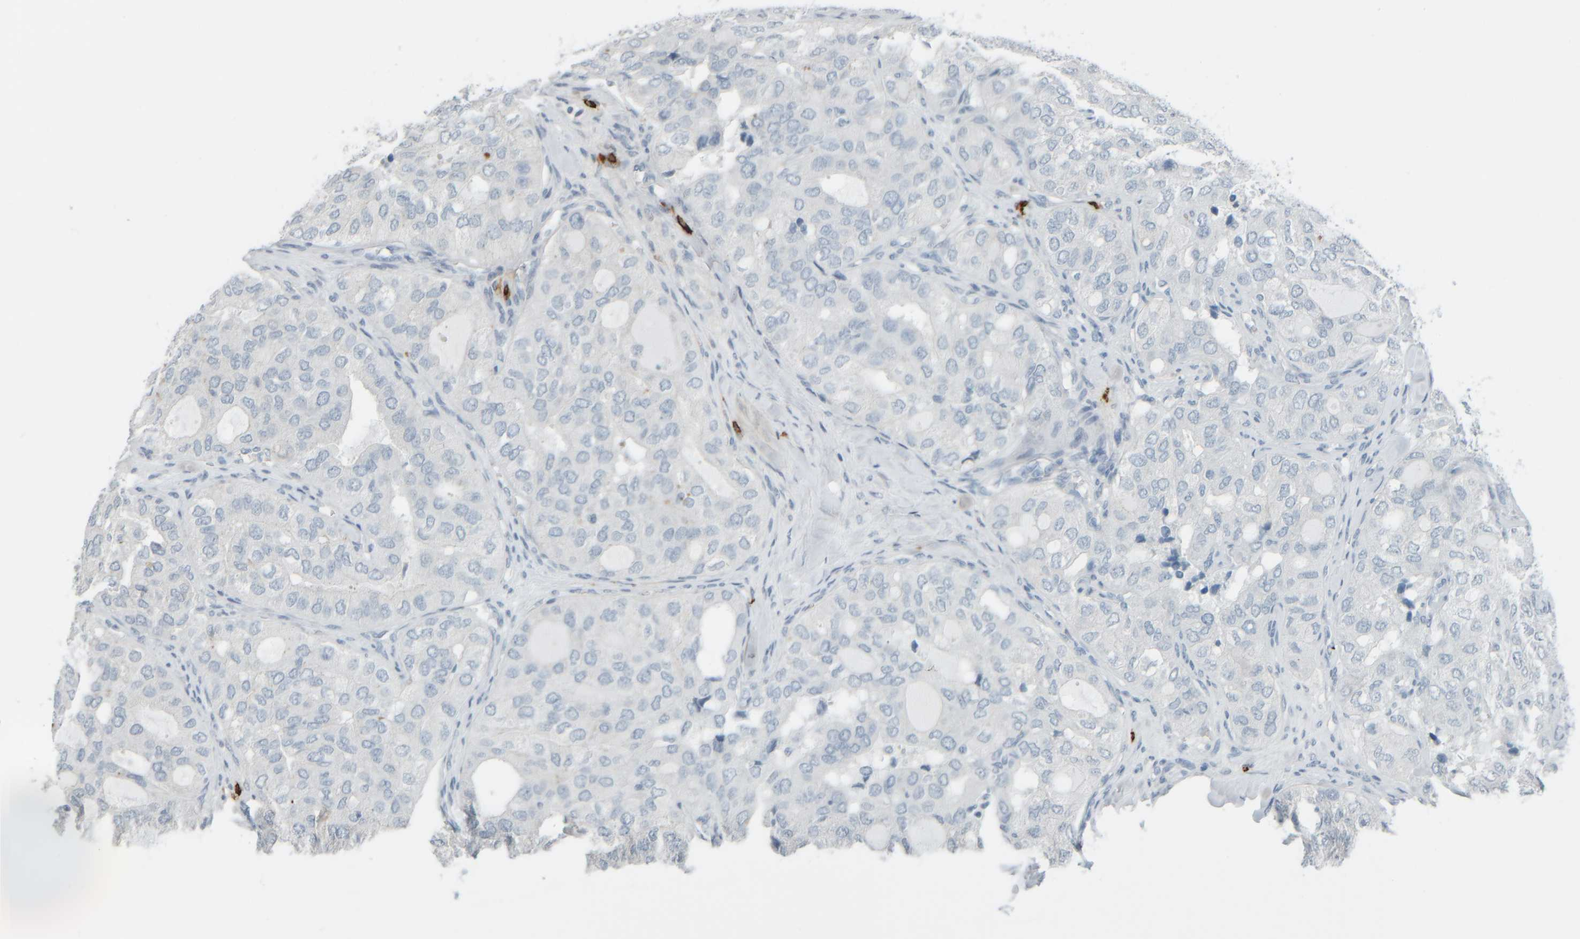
{"staining": {"intensity": "negative", "quantity": "none", "location": "none"}, "tissue": "thyroid cancer", "cell_type": "Tumor cells", "image_type": "cancer", "snomed": [{"axis": "morphology", "description": "Follicular adenoma carcinoma, NOS"}, {"axis": "topography", "description": "Thyroid gland"}], "caption": "Tumor cells show no significant protein staining in thyroid cancer.", "gene": "TPSAB1", "patient": {"sex": "male", "age": 75}}